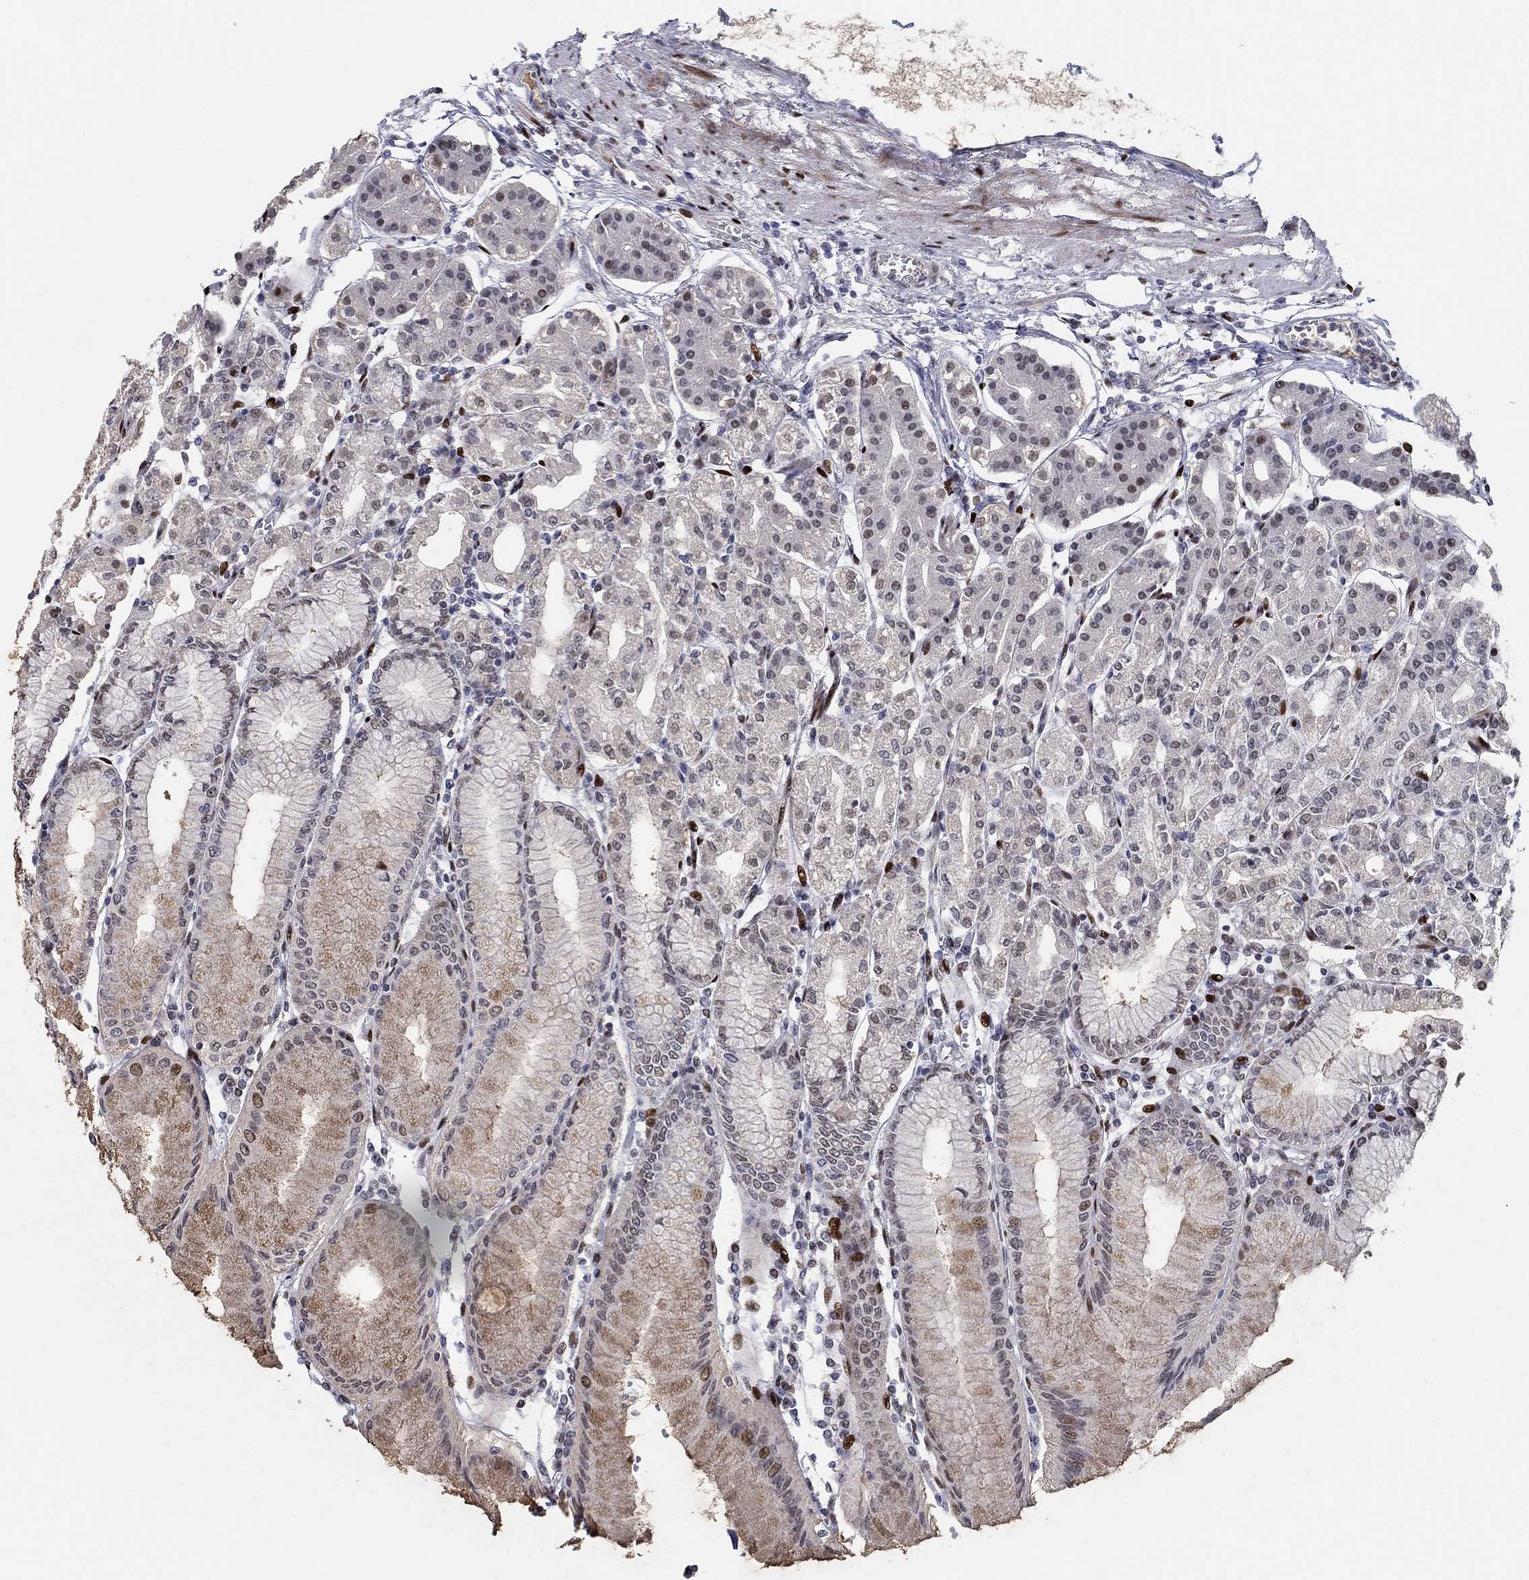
{"staining": {"intensity": "moderate", "quantity": "<25%", "location": "nuclear"}, "tissue": "stomach", "cell_type": "Glandular cells", "image_type": "normal", "snomed": [{"axis": "morphology", "description": "Normal tissue, NOS"}, {"axis": "topography", "description": "Skeletal muscle"}, {"axis": "topography", "description": "Stomach"}], "caption": "Immunohistochemical staining of normal stomach reveals <25% levels of moderate nuclear protein positivity in approximately <25% of glandular cells.", "gene": "RAPGEF5", "patient": {"sex": "female", "age": 57}}